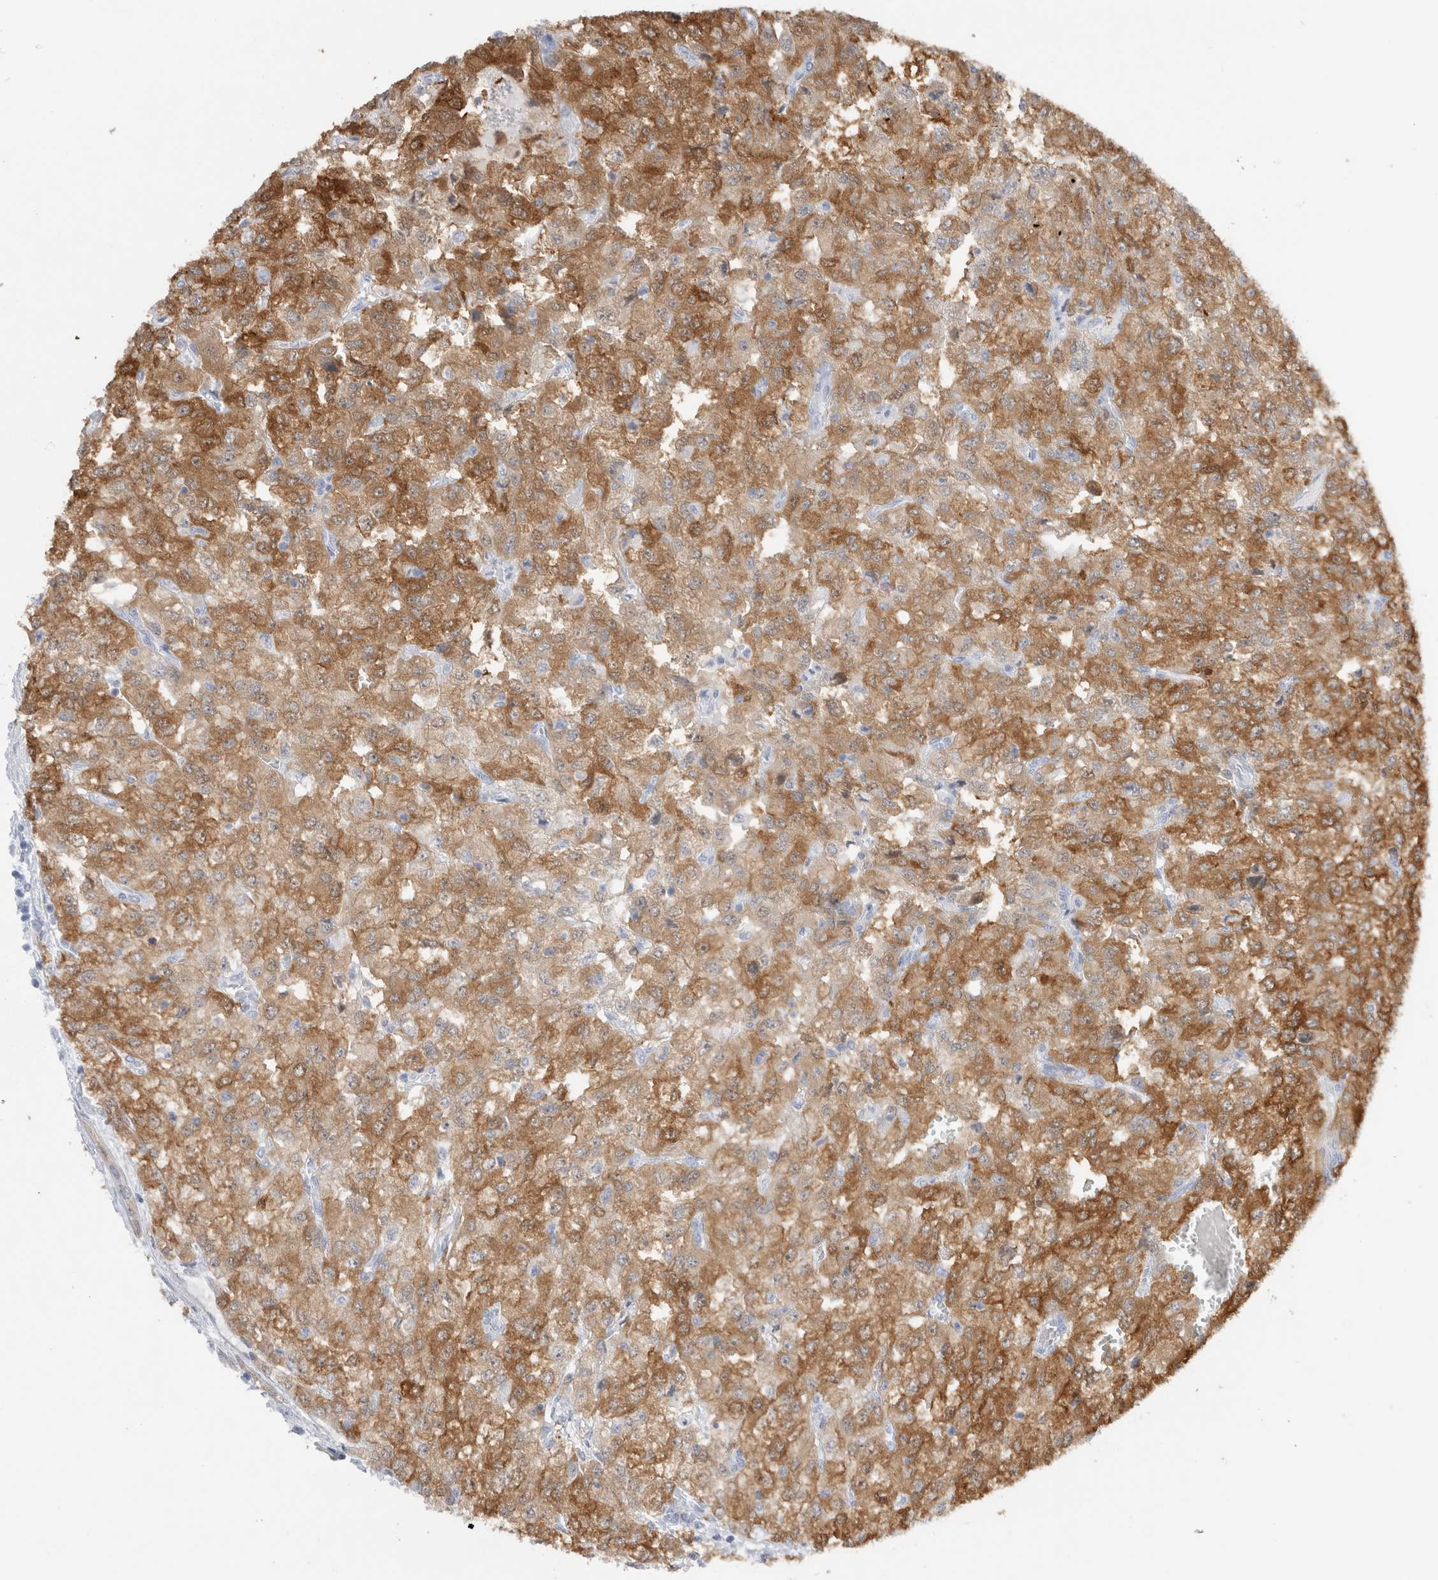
{"staining": {"intensity": "moderate", "quantity": ">75%", "location": "cytoplasmic/membranous"}, "tissue": "renal cancer", "cell_type": "Tumor cells", "image_type": "cancer", "snomed": [{"axis": "morphology", "description": "Adenocarcinoma, NOS"}, {"axis": "topography", "description": "Kidney"}], "caption": "IHC (DAB) staining of renal cancer reveals moderate cytoplasmic/membranous protein positivity in approximately >75% of tumor cells.", "gene": "NAPEPLD", "patient": {"sex": "female", "age": 54}}